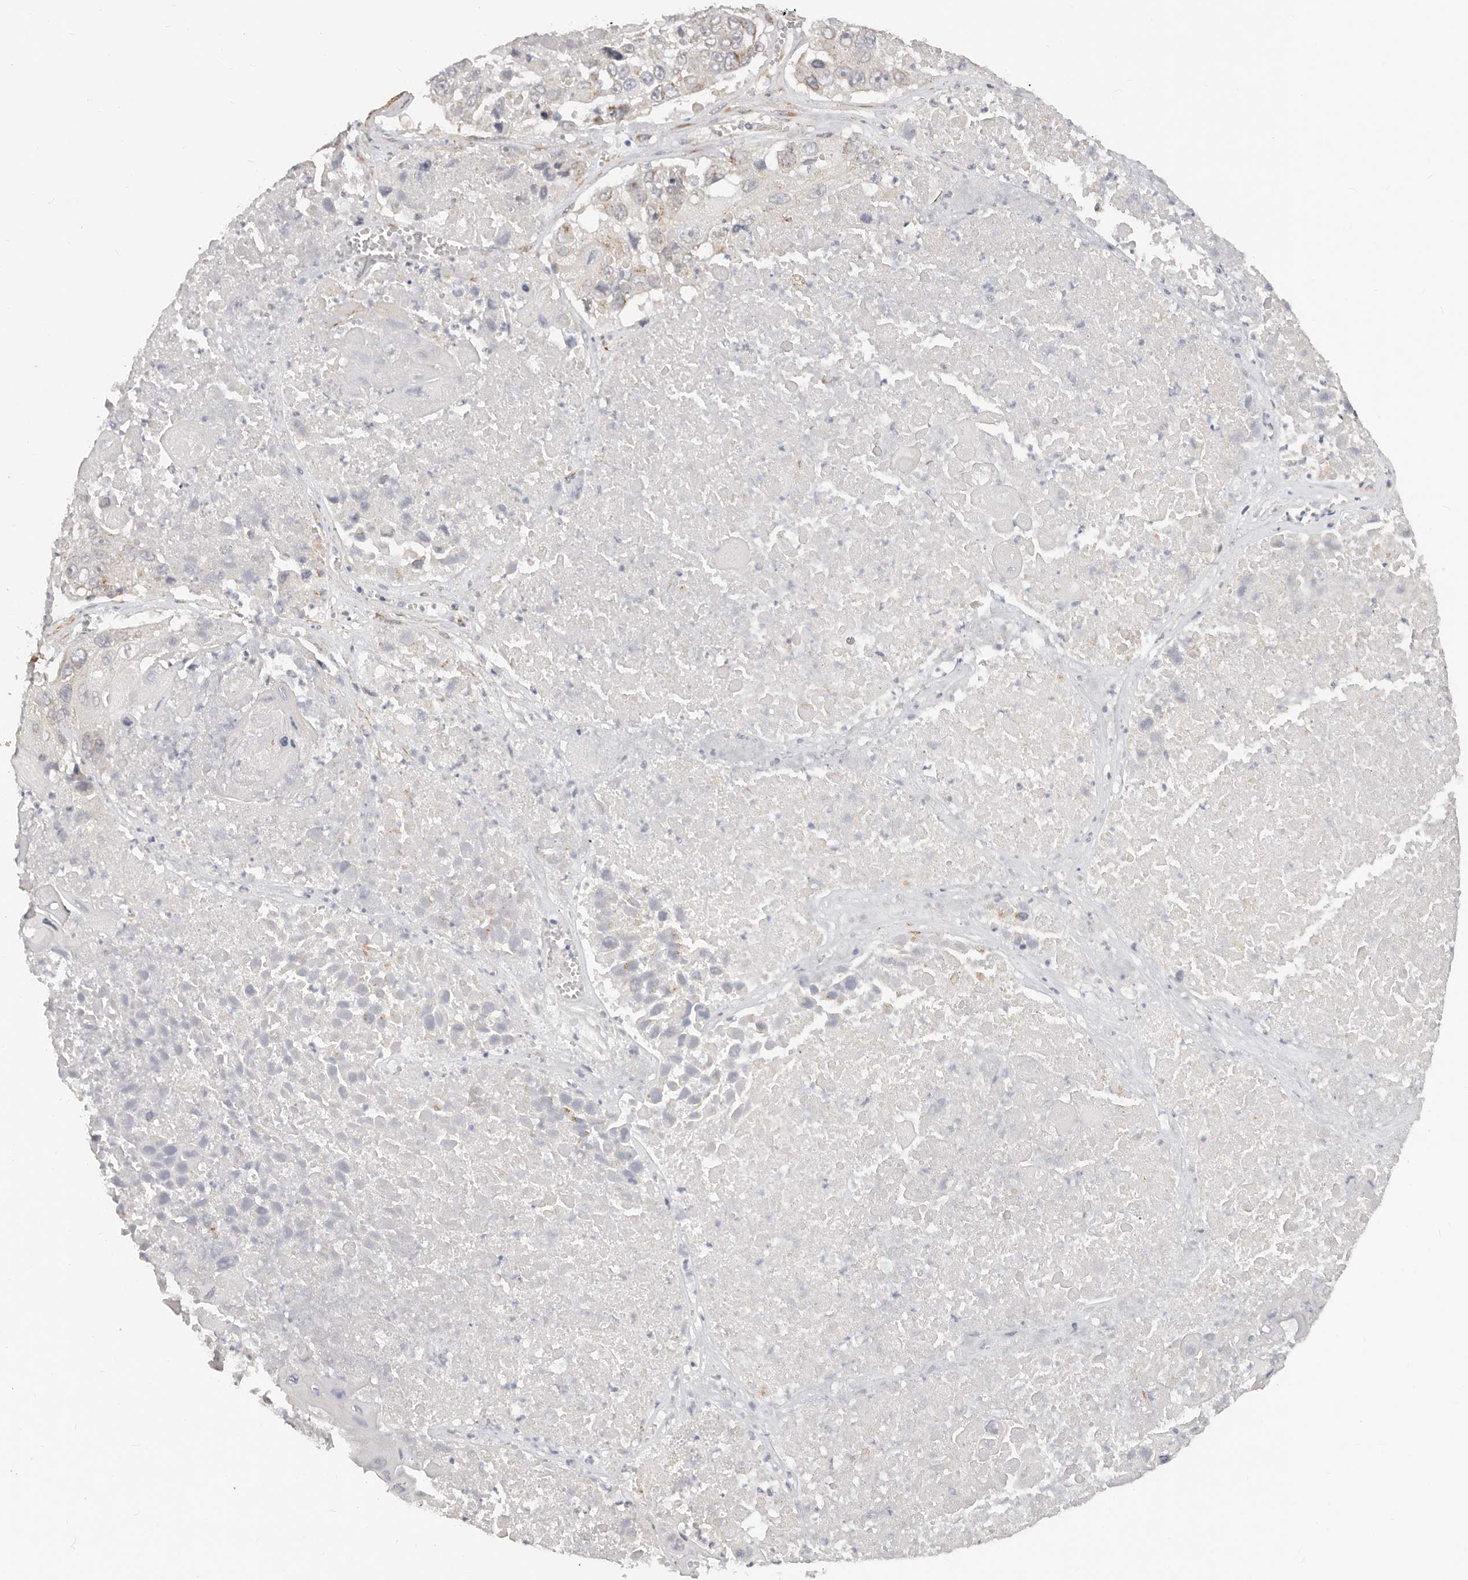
{"staining": {"intensity": "weak", "quantity": "<25%", "location": "cytoplasmic/membranous"}, "tissue": "lung cancer", "cell_type": "Tumor cells", "image_type": "cancer", "snomed": [{"axis": "morphology", "description": "Squamous cell carcinoma, NOS"}, {"axis": "topography", "description": "Lung"}], "caption": "This photomicrograph is of squamous cell carcinoma (lung) stained with IHC to label a protein in brown with the nuclei are counter-stained blue. There is no staining in tumor cells.", "gene": "RABAC1", "patient": {"sex": "male", "age": 61}}